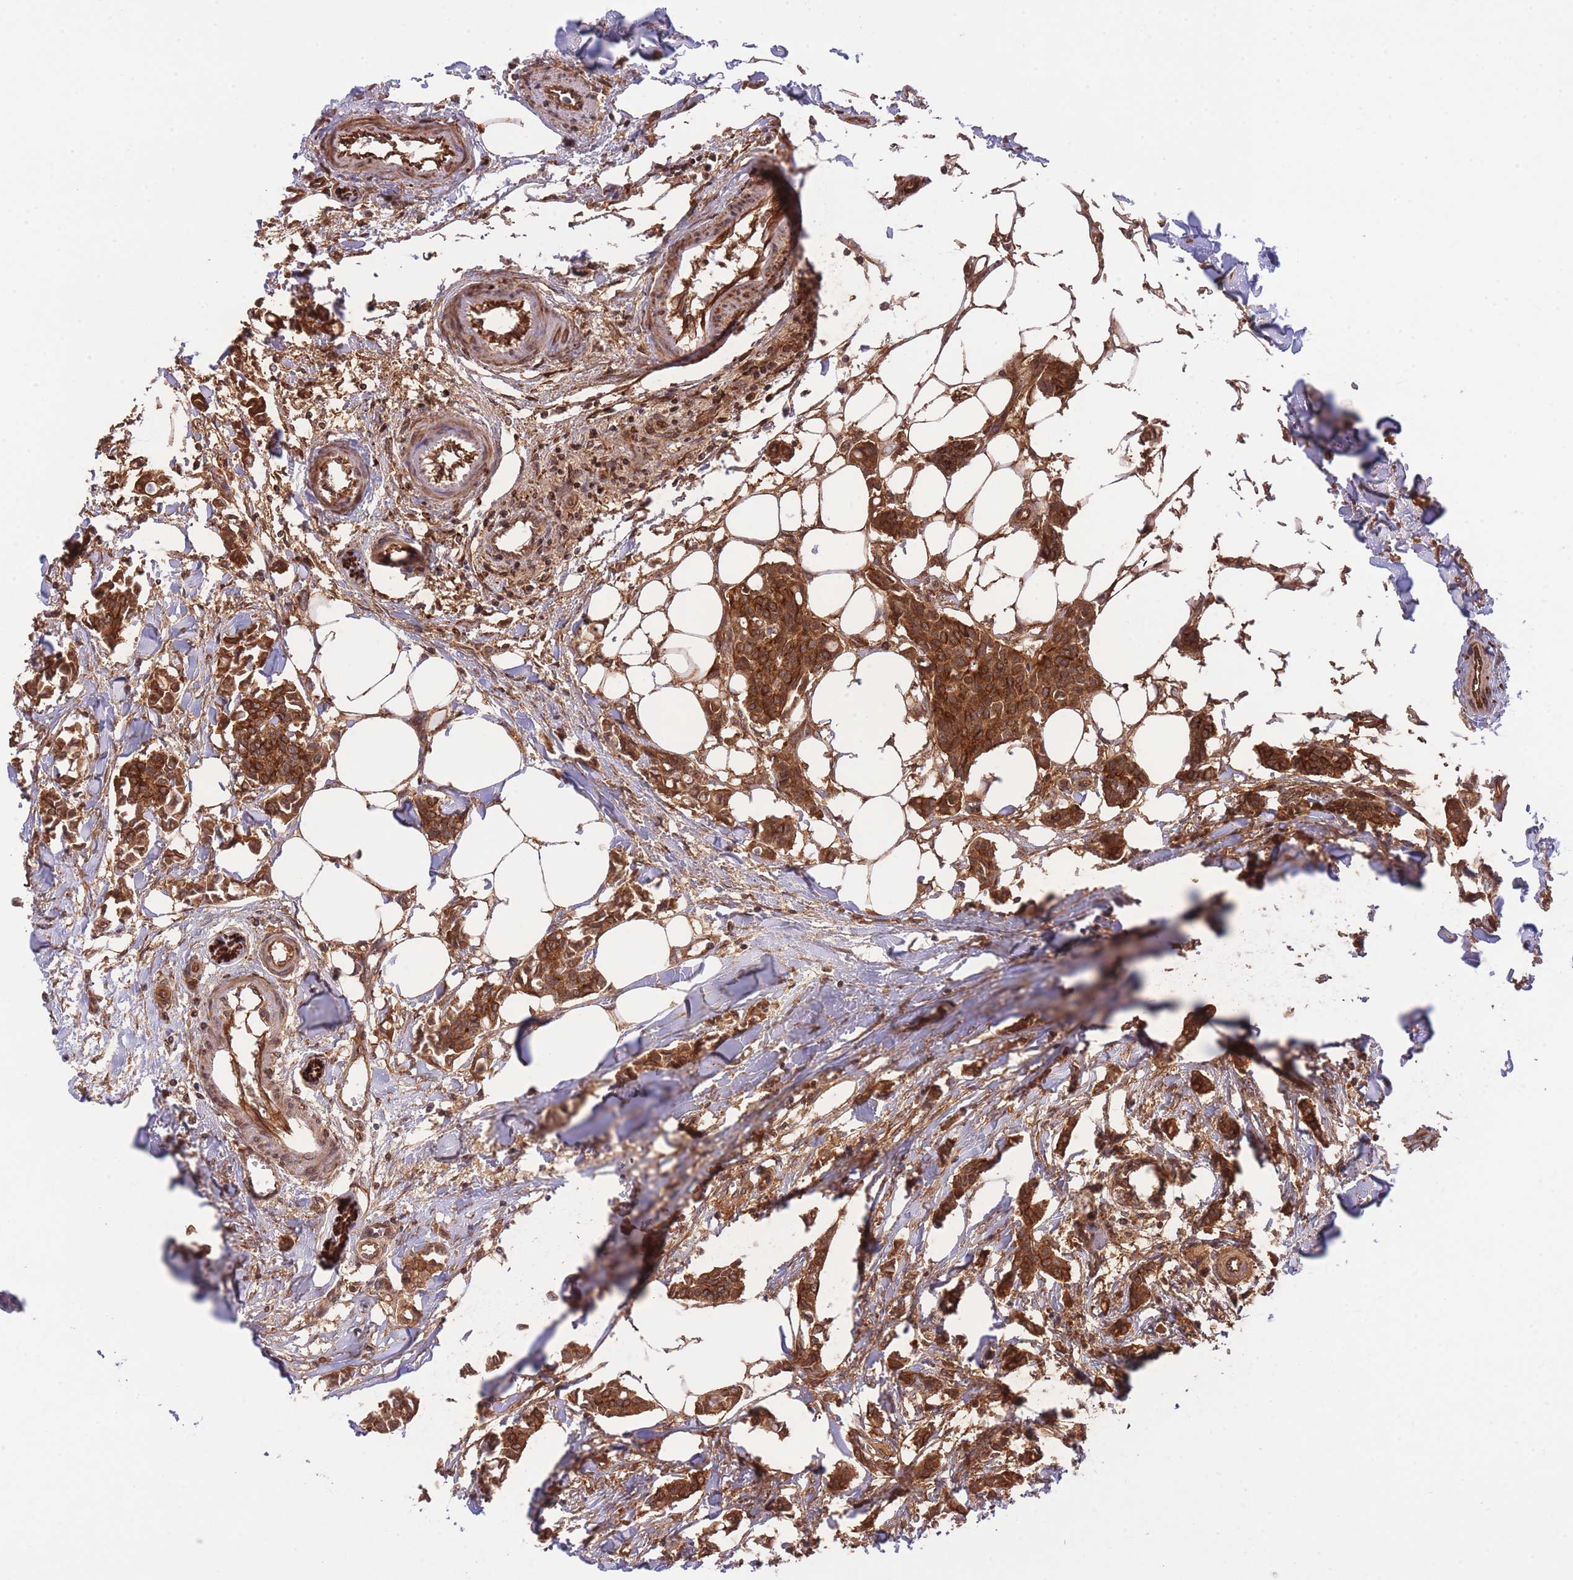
{"staining": {"intensity": "strong", "quantity": ">75%", "location": "cytoplasmic/membranous"}, "tissue": "breast cancer", "cell_type": "Tumor cells", "image_type": "cancer", "snomed": [{"axis": "morphology", "description": "Duct carcinoma"}, {"axis": "topography", "description": "Breast"}], "caption": "Strong cytoplasmic/membranous protein staining is appreciated in about >75% of tumor cells in breast cancer (invasive ductal carcinoma).", "gene": "EXOSC8", "patient": {"sex": "female", "age": 41}}